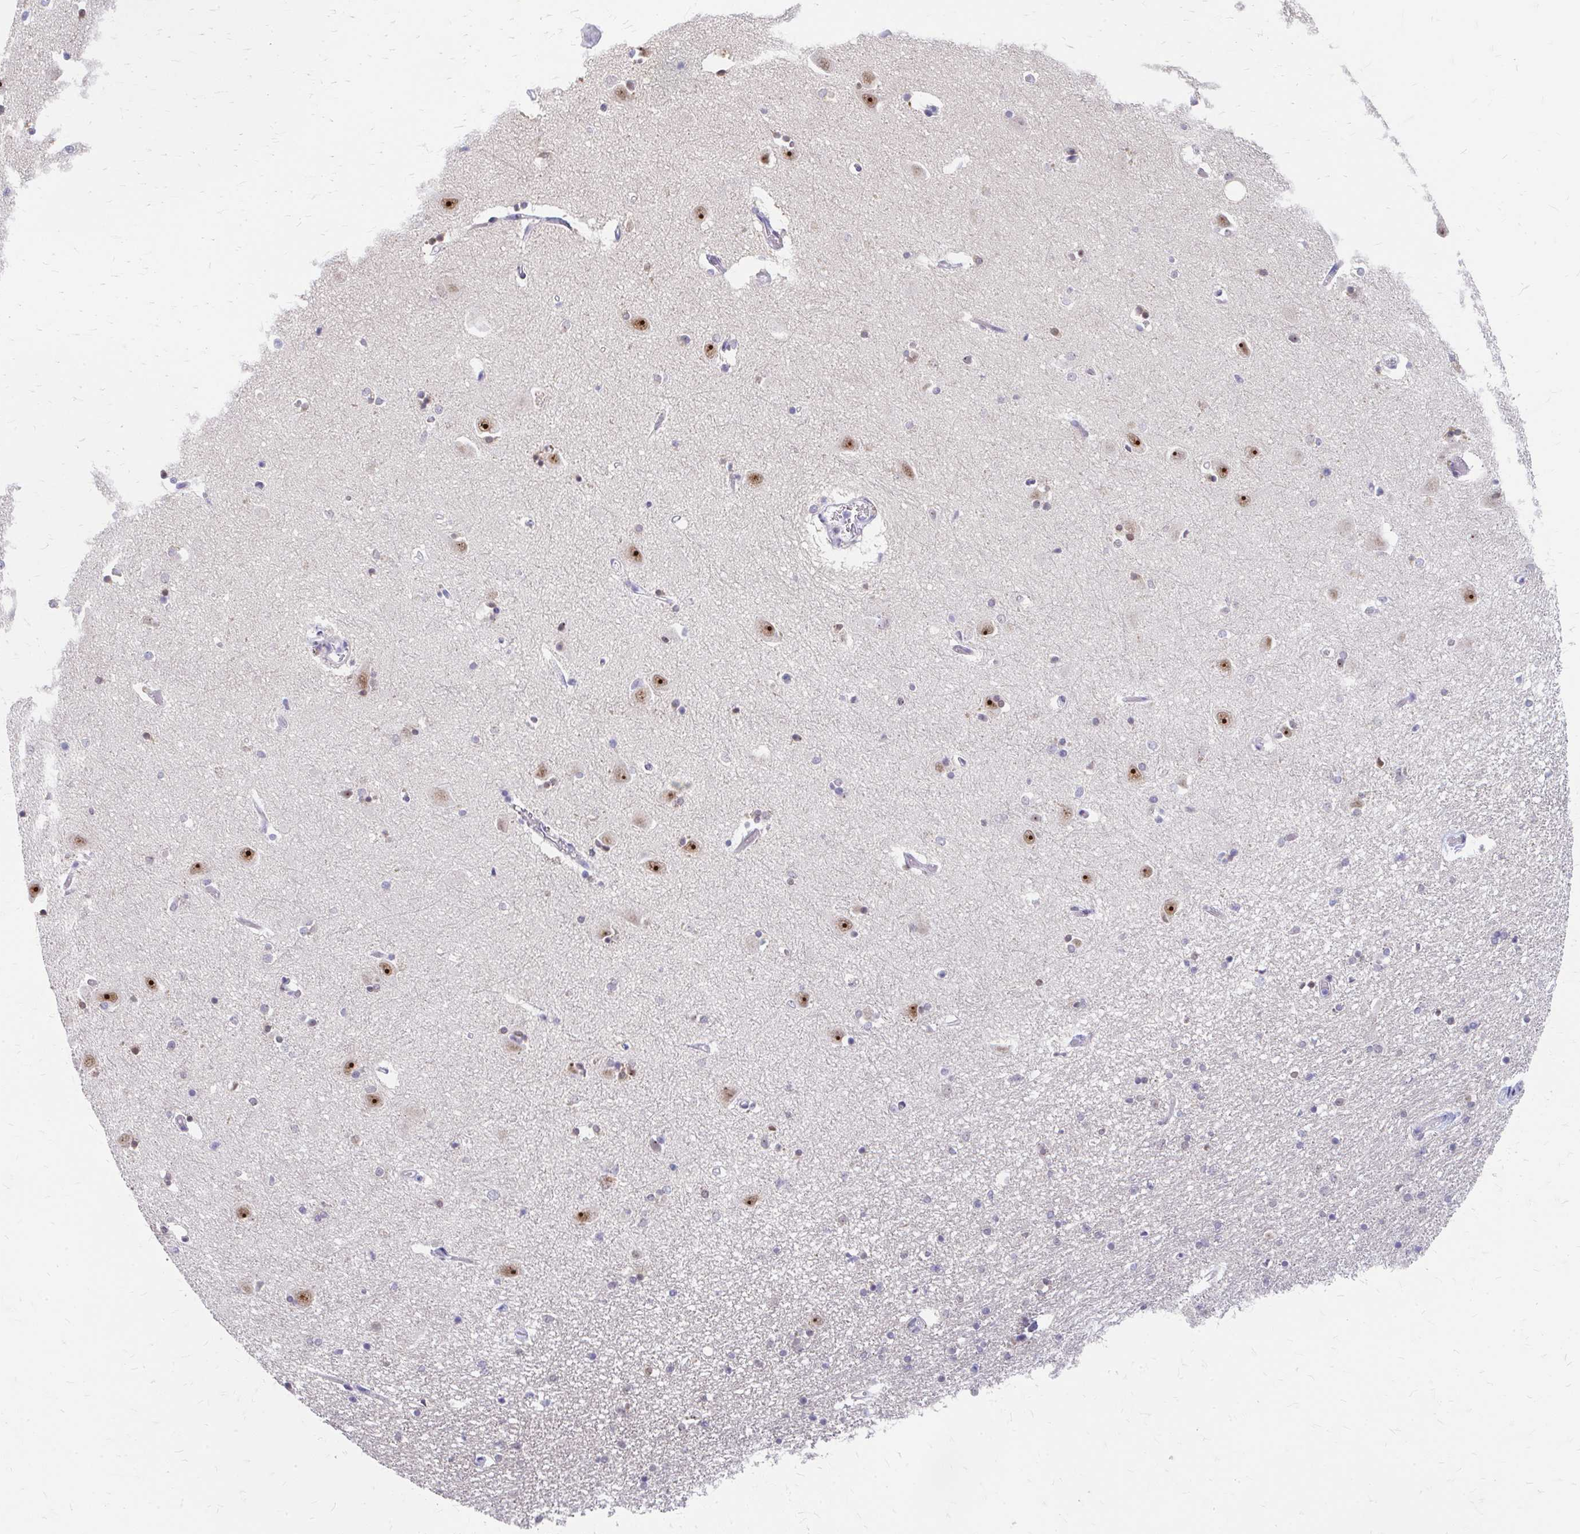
{"staining": {"intensity": "negative", "quantity": "none", "location": "none"}, "tissue": "caudate", "cell_type": "Glial cells", "image_type": "normal", "snomed": [{"axis": "morphology", "description": "Normal tissue, NOS"}, {"axis": "topography", "description": "Lateral ventricle wall"}, {"axis": "topography", "description": "Hippocampus"}], "caption": "Immunohistochemistry (IHC) of benign human caudate reveals no staining in glial cells. (DAB (3,3'-diaminobenzidine) IHC with hematoxylin counter stain).", "gene": "GTF2H1", "patient": {"sex": "female", "age": 63}}